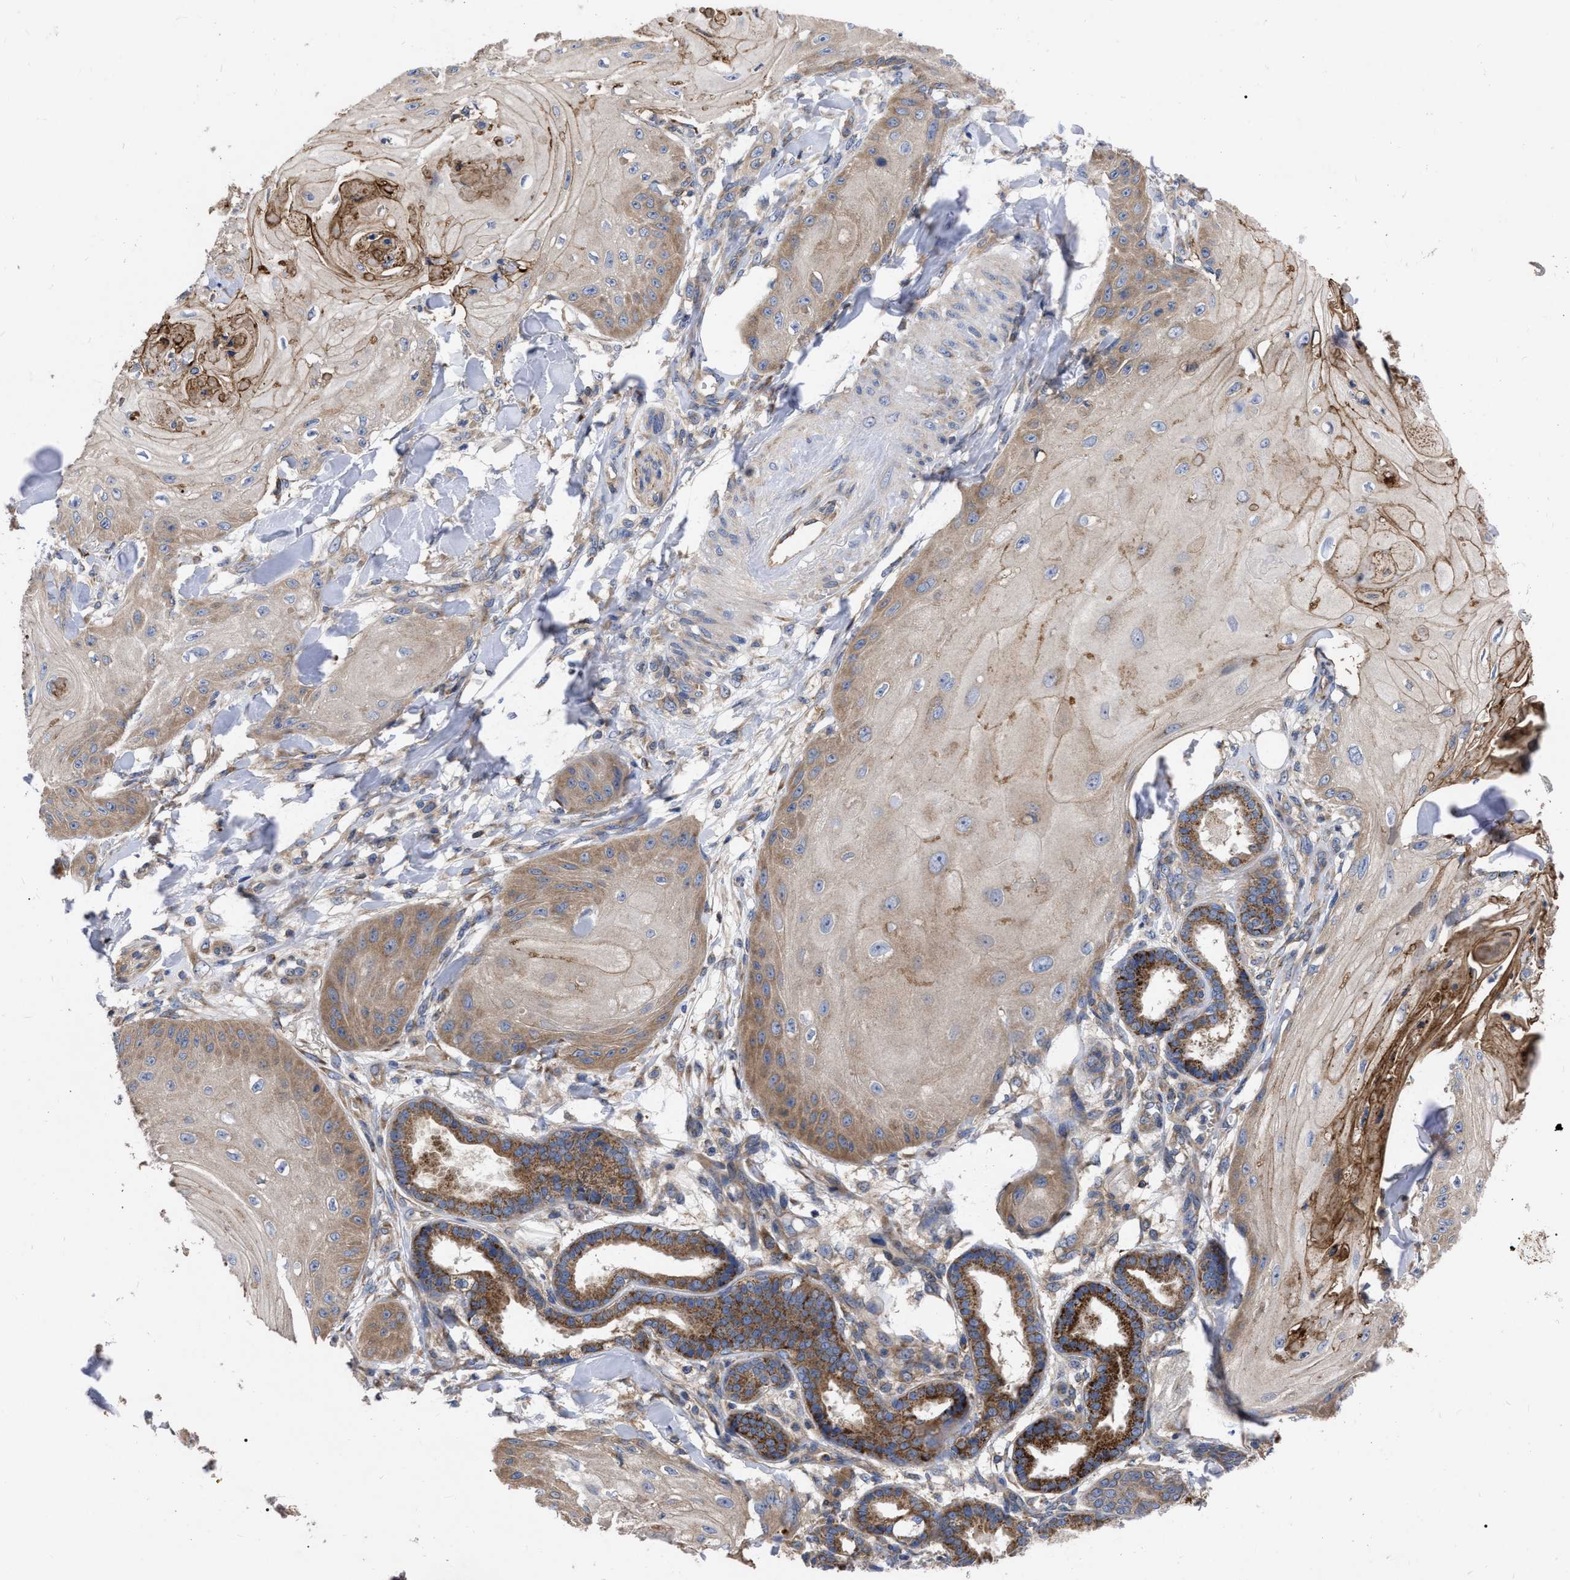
{"staining": {"intensity": "moderate", "quantity": "25%-75%", "location": "cytoplasmic/membranous"}, "tissue": "skin cancer", "cell_type": "Tumor cells", "image_type": "cancer", "snomed": [{"axis": "morphology", "description": "Squamous cell carcinoma, NOS"}, {"axis": "topography", "description": "Skin"}], "caption": "Moderate cytoplasmic/membranous expression is seen in about 25%-75% of tumor cells in skin squamous cell carcinoma. The protein of interest is stained brown, and the nuclei are stained in blue (DAB (3,3'-diaminobenzidine) IHC with brightfield microscopy, high magnification).", "gene": "CDKN2C", "patient": {"sex": "male", "age": 74}}